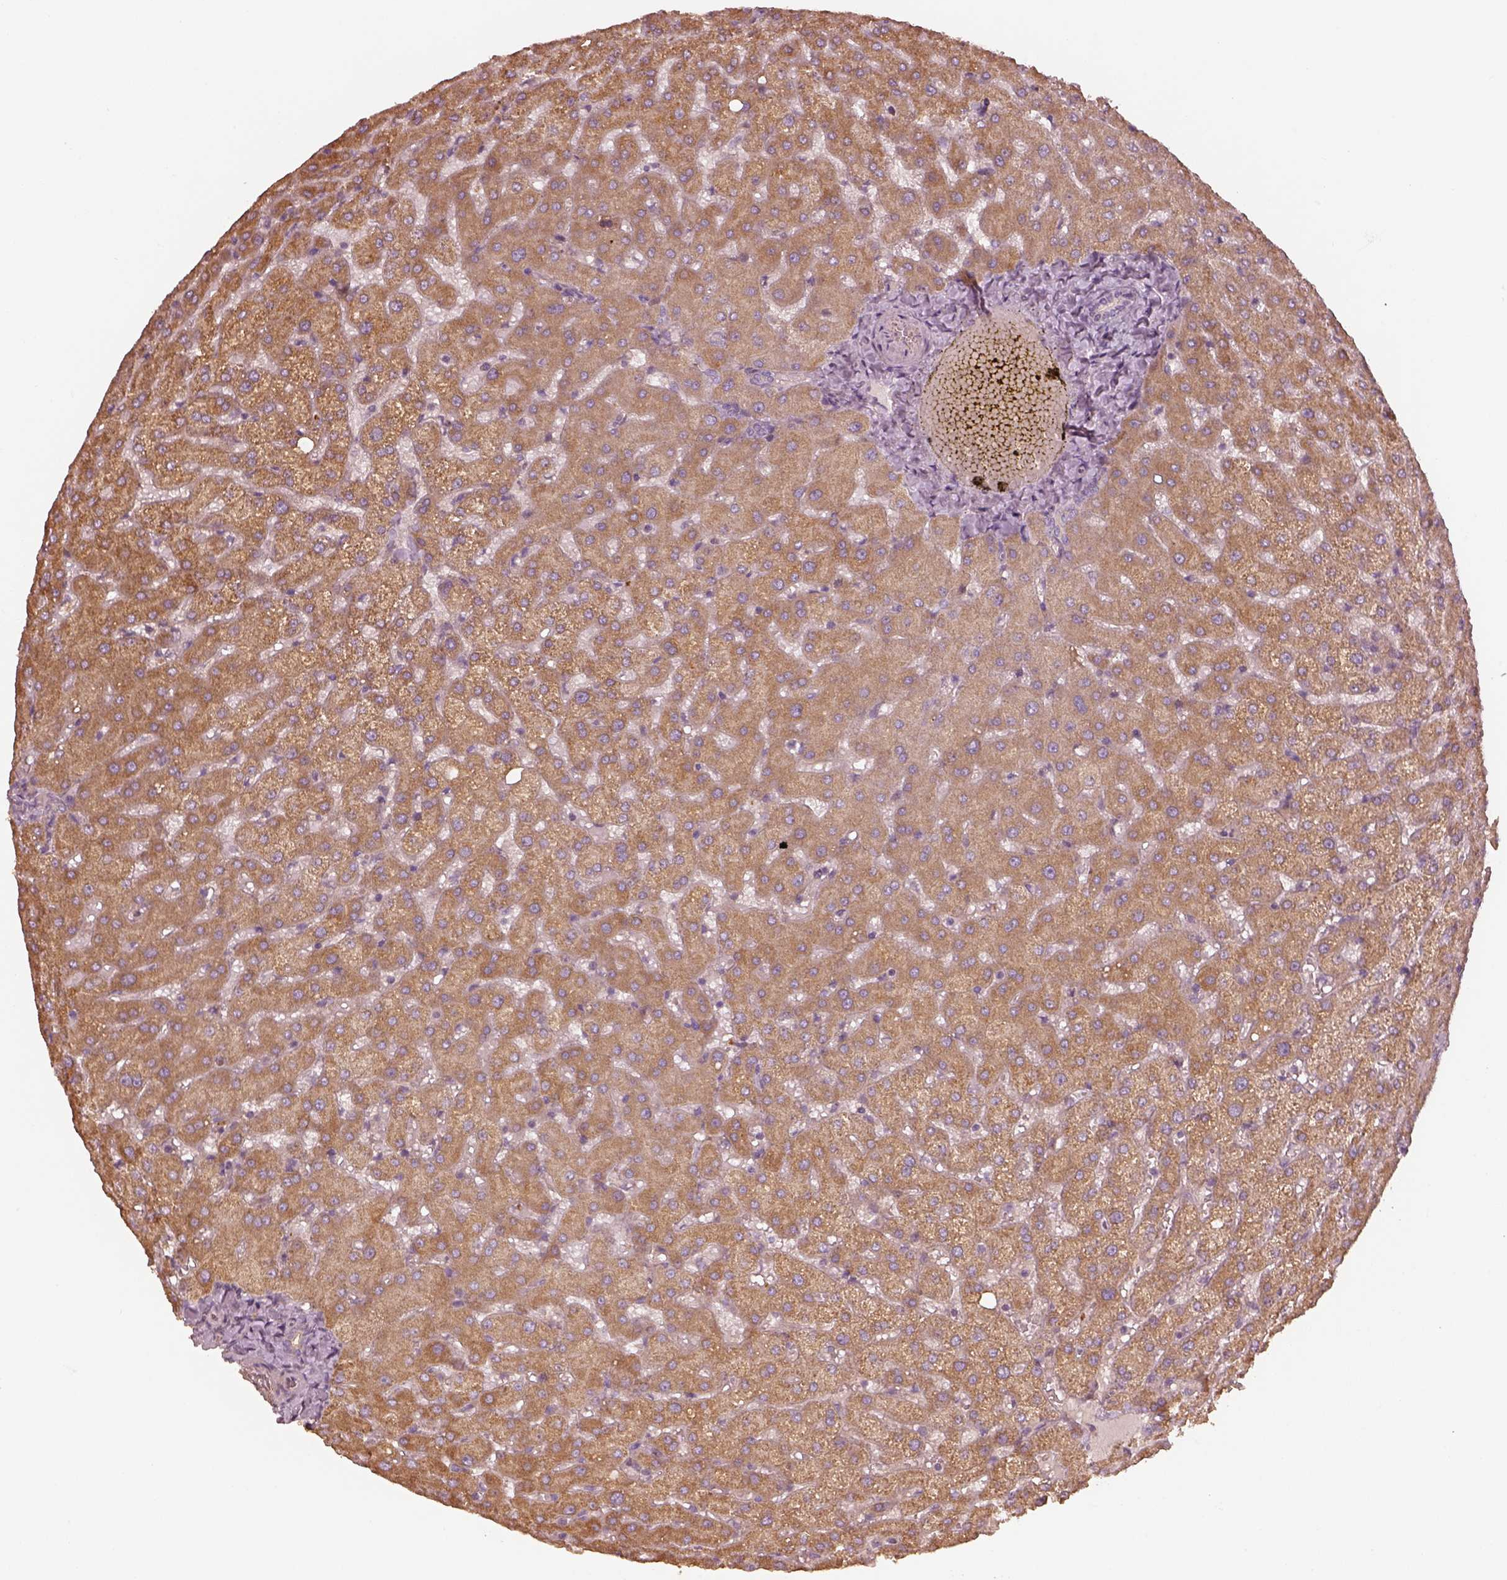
{"staining": {"intensity": "negative", "quantity": "none", "location": "none"}, "tissue": "liver", "cell_type": "Cholangiocytes", "image_type": "normal", "snomed": [{"axis": "morphology", "description": "Normal tissue, NOS"}, {"axis": "topography", "description": "Liver"}], "caption": "IHC of benign human liver demonstrates no positivity in cholangiocytes. (Brightfield microscopy of DAB immunohistochemistry at high magnification).", "gene": "OTOGL", "patient": {"sex": "female", "age": 50}}